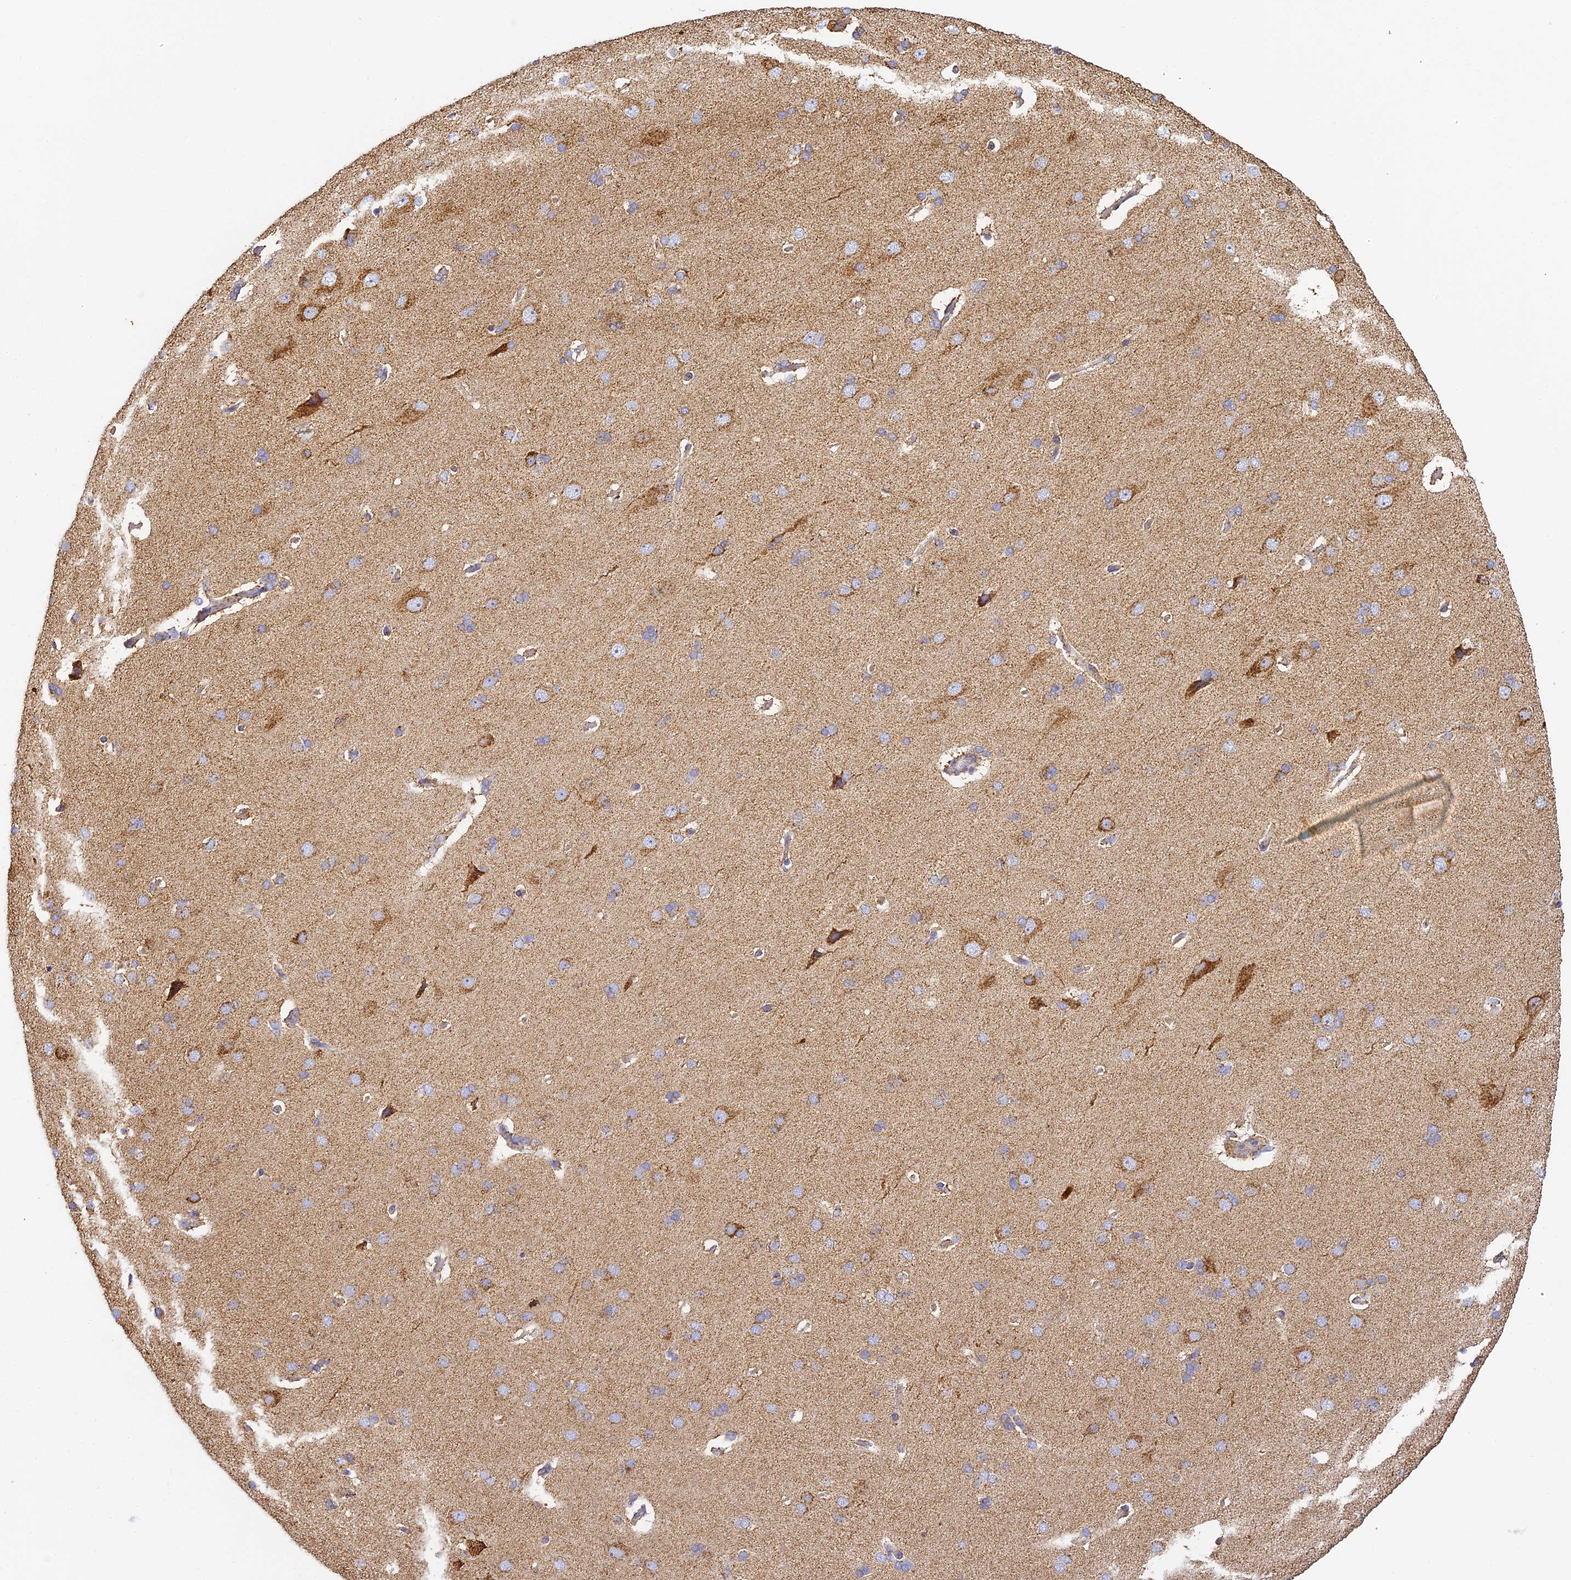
{"staining": {"intensity": "moderate", "quantity": ">75%", "location": "cytoplasmic/membranous"}, "tissue": "cerebral cortex", "cell_type": "Endothelial cells", "image_type": "normal", "snomed": [{"axis": "morphology", "description": "Normal tissue, NOS"}, {"axis": "topography", "description": "Cerebral cortex"}], "caption": "The image reveals staining of normal cerebral cortex, revealing moderate cytoplasmic/membranous protein staining (brown color) within endothelial cells. Ihc stains the protein in brown and the nuclei are stained blue.", "gene": "COX6C", "patient": {"sex": "male", "age": 62}}